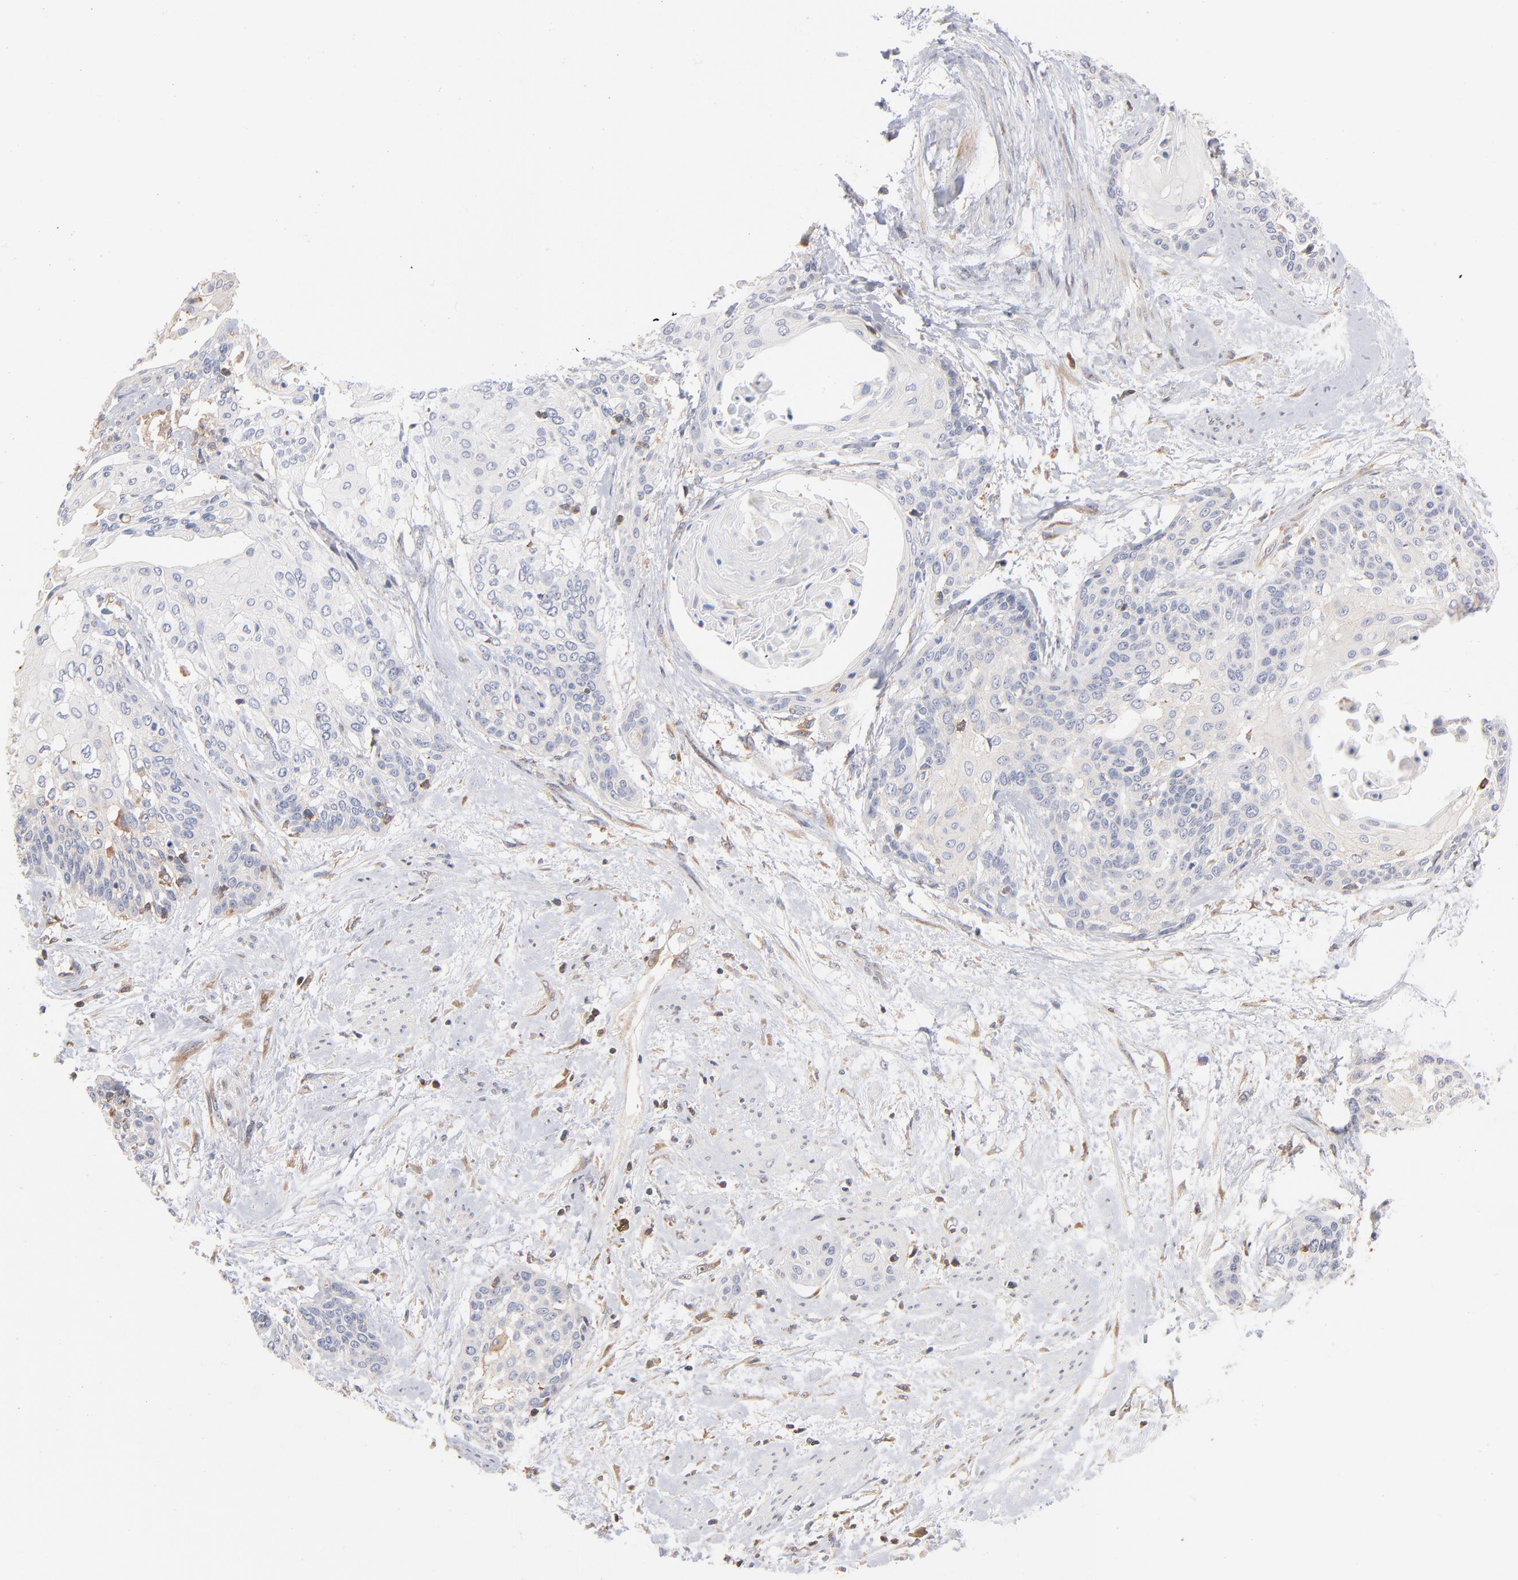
{"staining": {"intensity": "negative", "quantity": "none", "location": "none"}, "tissue": "cervical cancer", "cell_type": "Tumor cells", "image_type": "cancer", "snomed": [{"axis": "morphology", "description": "Squamous cell carcinoma, NOS"}, {"axis": "topography", "description": "Cervix"}], "caption": "Cervical squamous cell carcinoma was stained to show a protein in brown. There is no significant expression in tumor cells.", "gene": "WIPF1", "patient": {"sex": "female", "age": 57}}